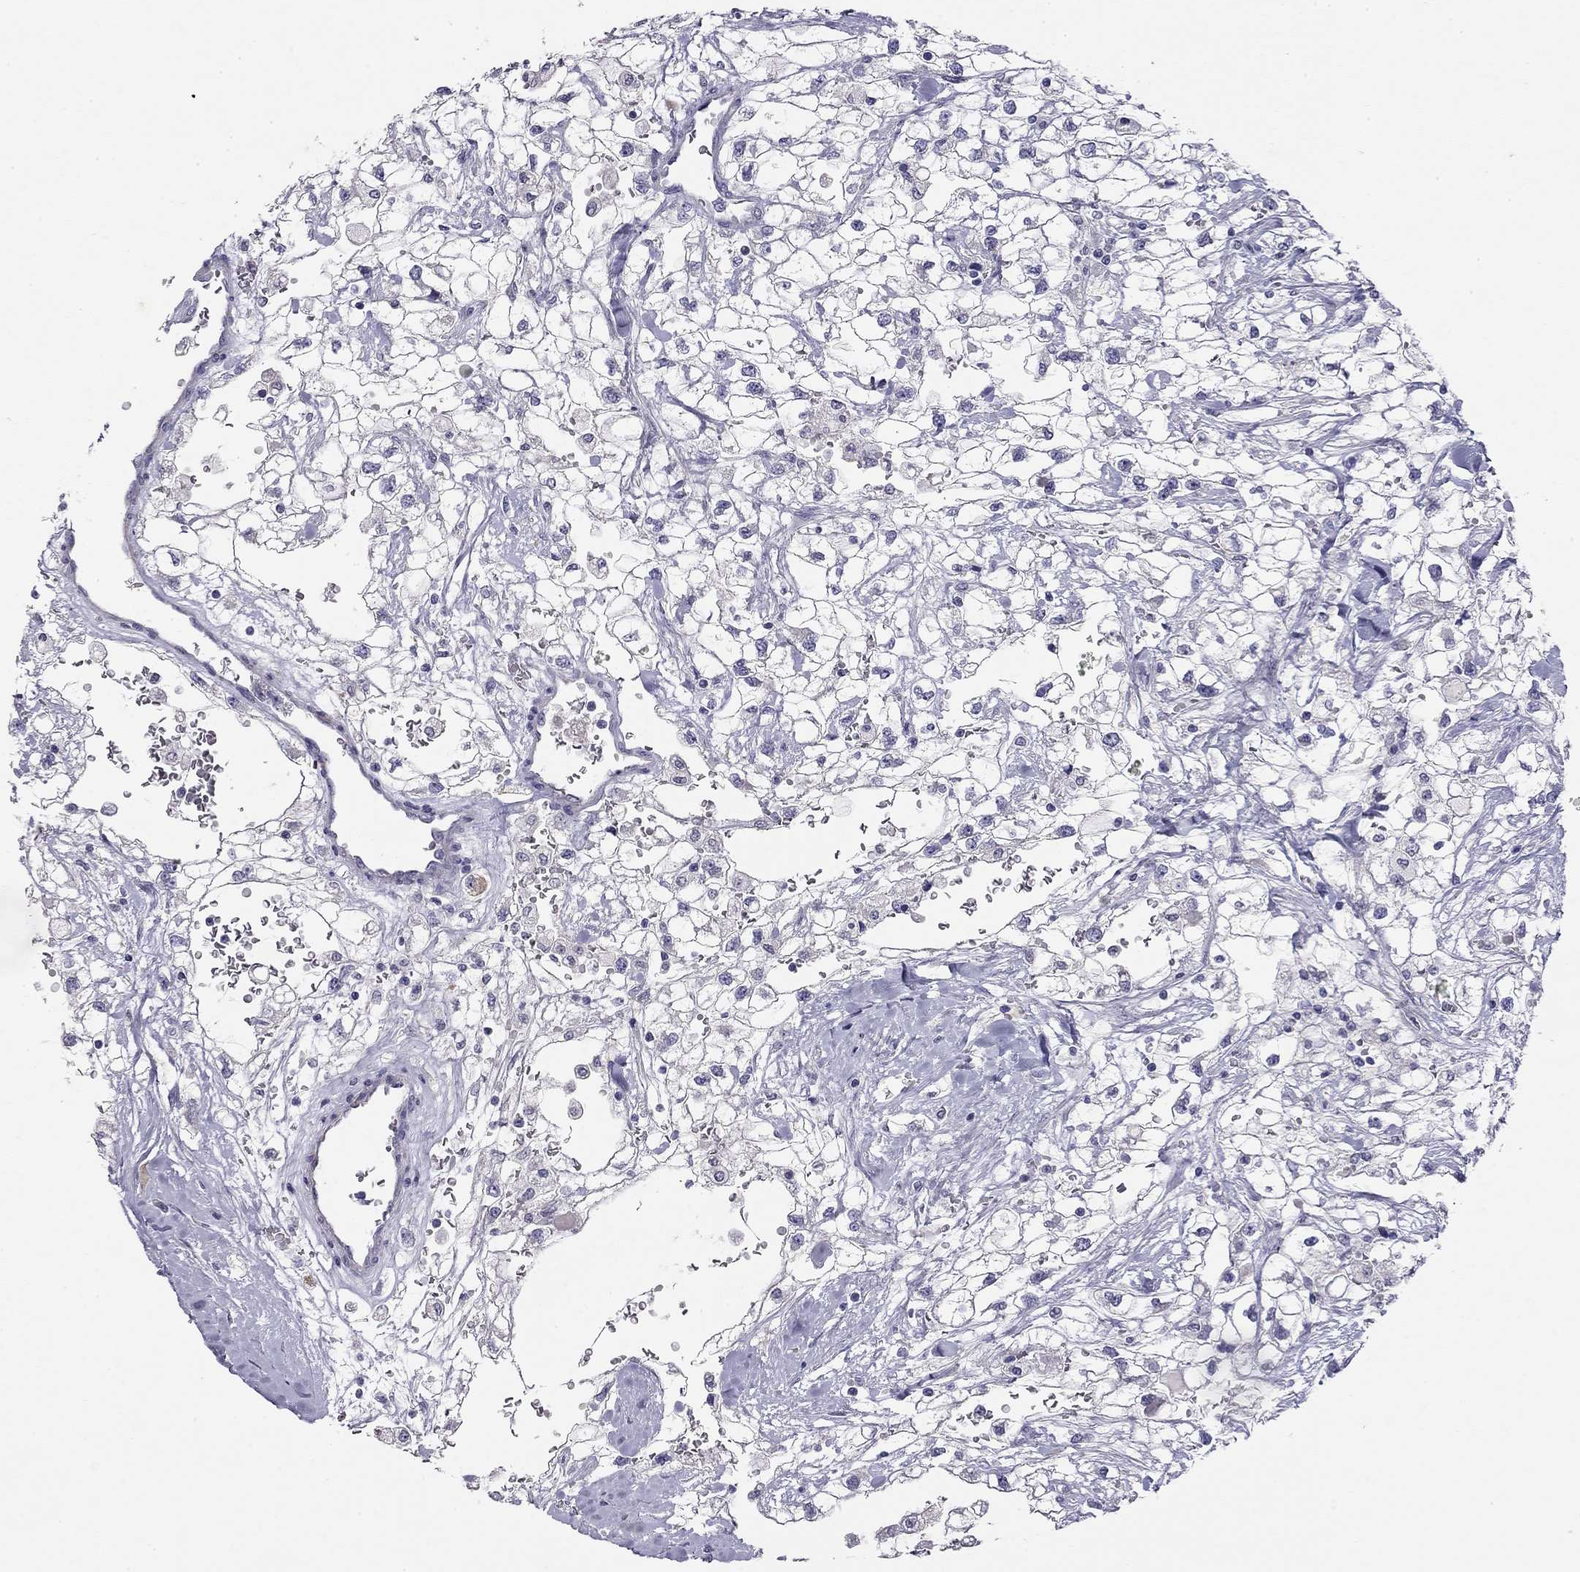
{"staining": {"intensity": "negative", "quantity": "none", "location": "none"}, "tissue": "renal cancer", "cell_type": "Tumor cells", "image_type": "cancer", "snomed": [{"axis": "morphology", "description": "Adenocarcinoma, NOS"}, {"axis": "topography", "description": "Kidney"}], "caption": "DAB immunohistochemical staining of human renal cancer shows no significant staining in tumor cells. (DAB (3,3'-diaminobenzidine) immunohistochemistry with hematoxylin counter stain).", "gene": "RTL1", "patient": {"sex": "male", "age": 59}}